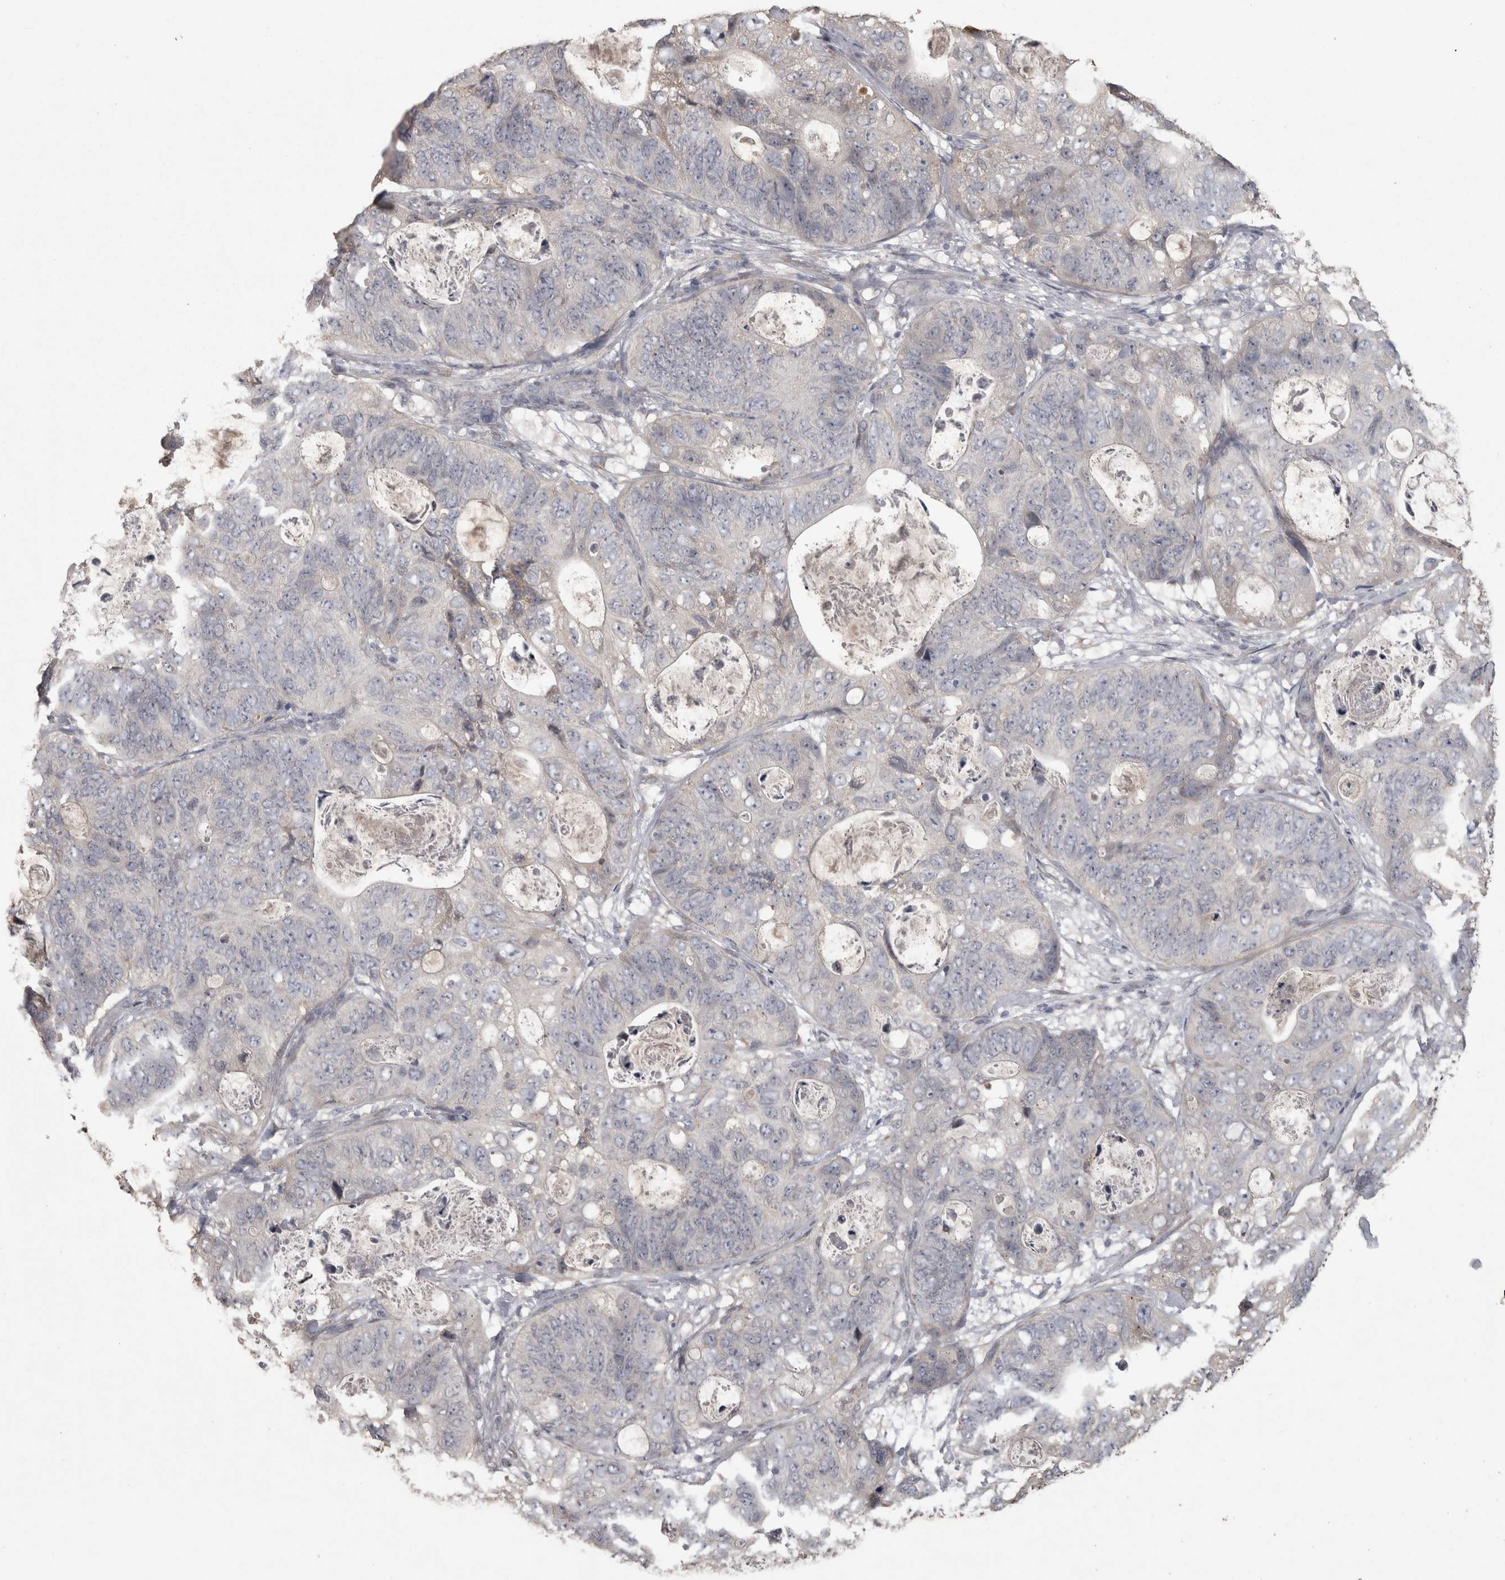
{"staining": {"intensity": "negative", "quantity": "none", "location": "none"}, "tissue": "stomach cancer", "cell_type": "Tumor cells", "image_type": "cancer", "snomed": [{"axis": "morphology", "description": "Normal tissue, NOS"}, {"axis": "morphology", "description": "Adenocarcinoma, NOS"}, {"axis": "topography", "description": "Stomach"}], "caption": "This is an immunohistochemistry micrograph of human stomach cancer. There is no positivity in tumor cells.", "gene": "RAB29", "patient": {"sex": "female", "age": 89}}